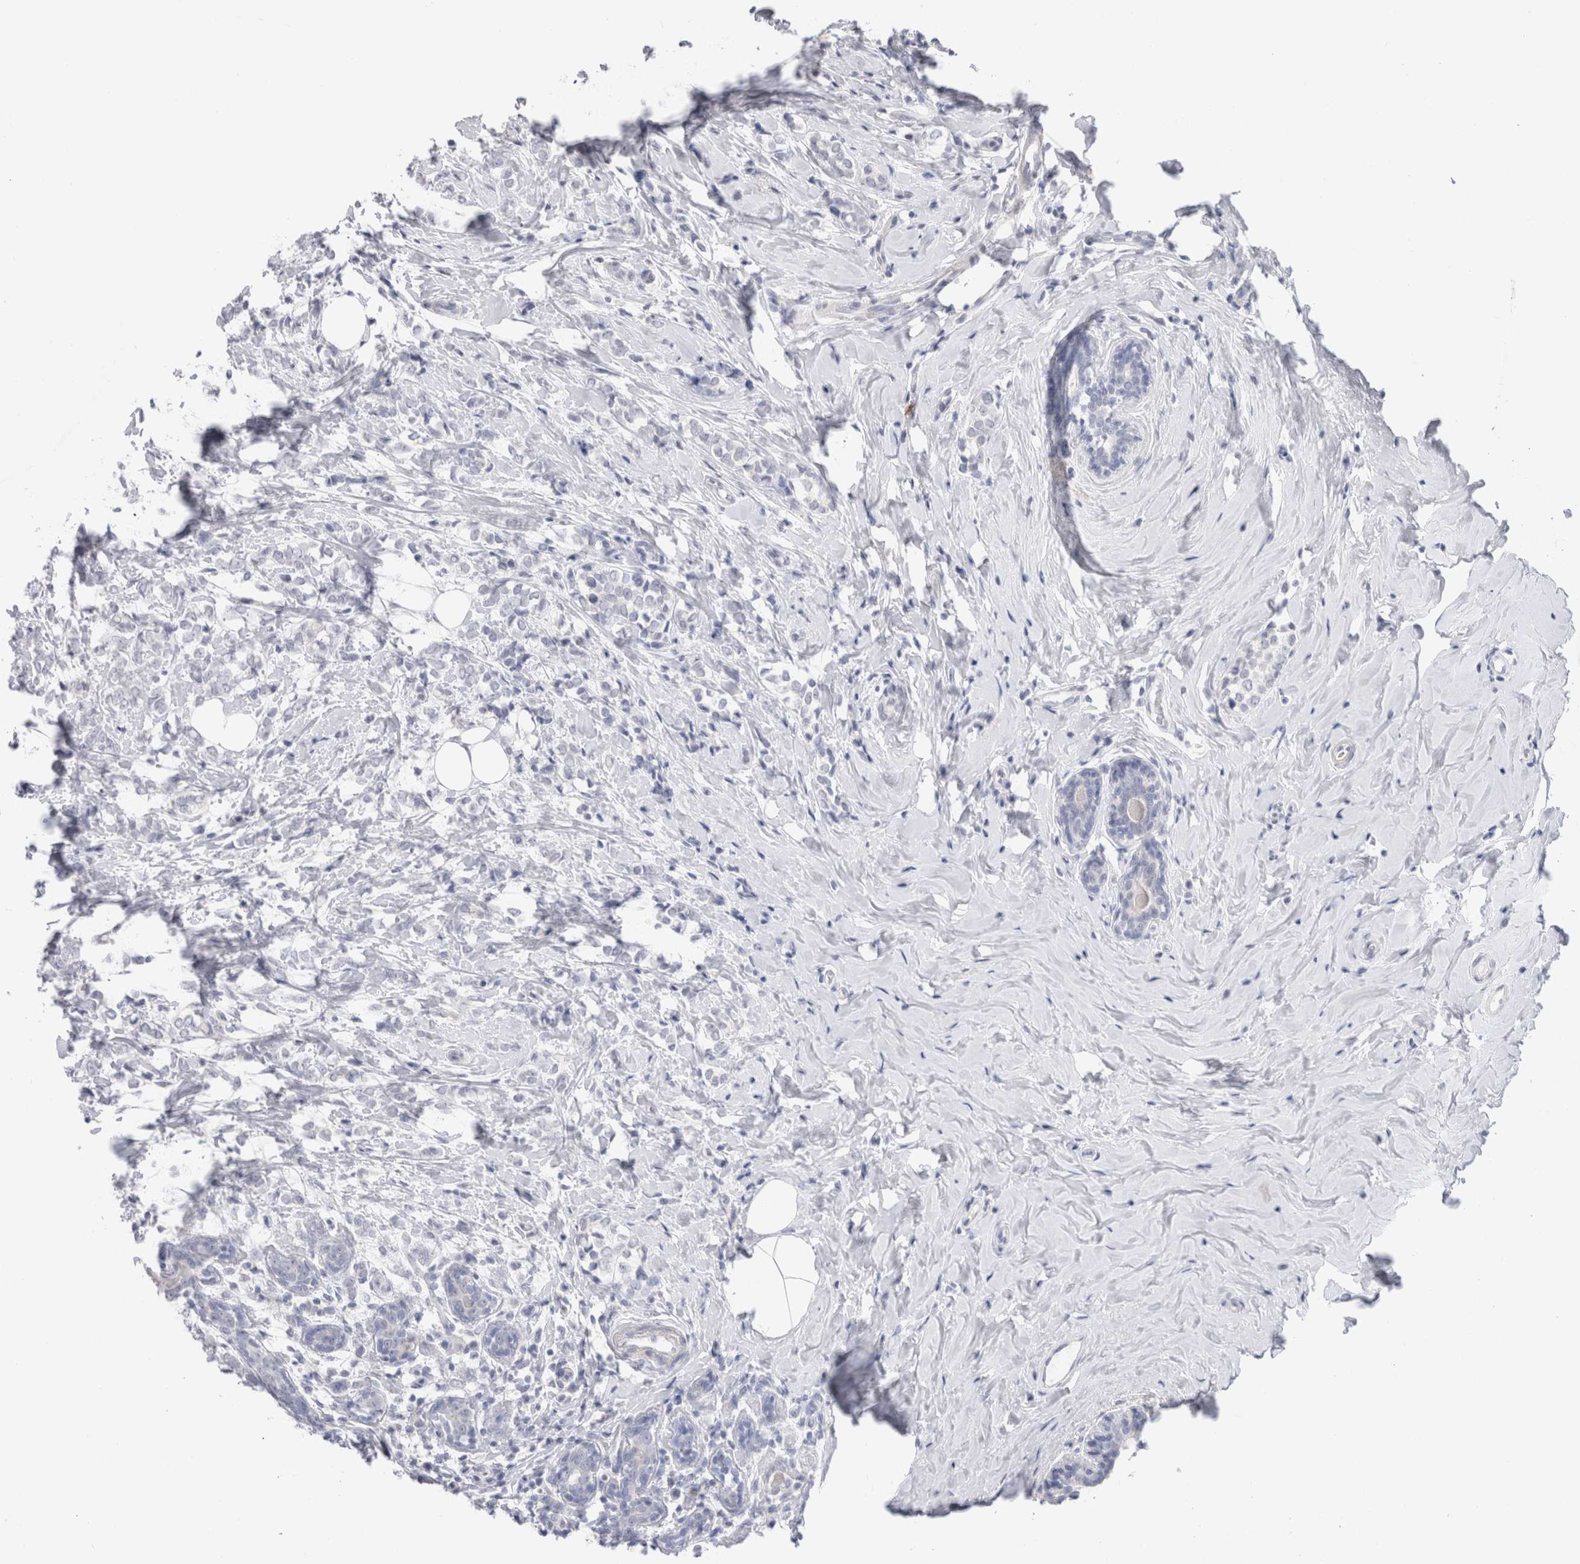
{"staining": {"intensity": "negative", "quantity": "none", "location": "none"}, "tissue": "breast cancer", "cell_type": "Tumor cells", "image_type": "cancer", "snomed": [{"axis": "morphology", "description": "Normal tissue, NOS"}, {"axis": "morphology", "description": "Lobular carcinoma"}, {"axis": "topography", "description": "Breast"}], "caption": "The micrograph exhibits no significant expression in tumor cells of breast cancer (lobular carcinoma). (DAB immunohistochemistry, high magnification).", "gene": "C9orf50", "patient": {"sex": "female", "age": 47}}